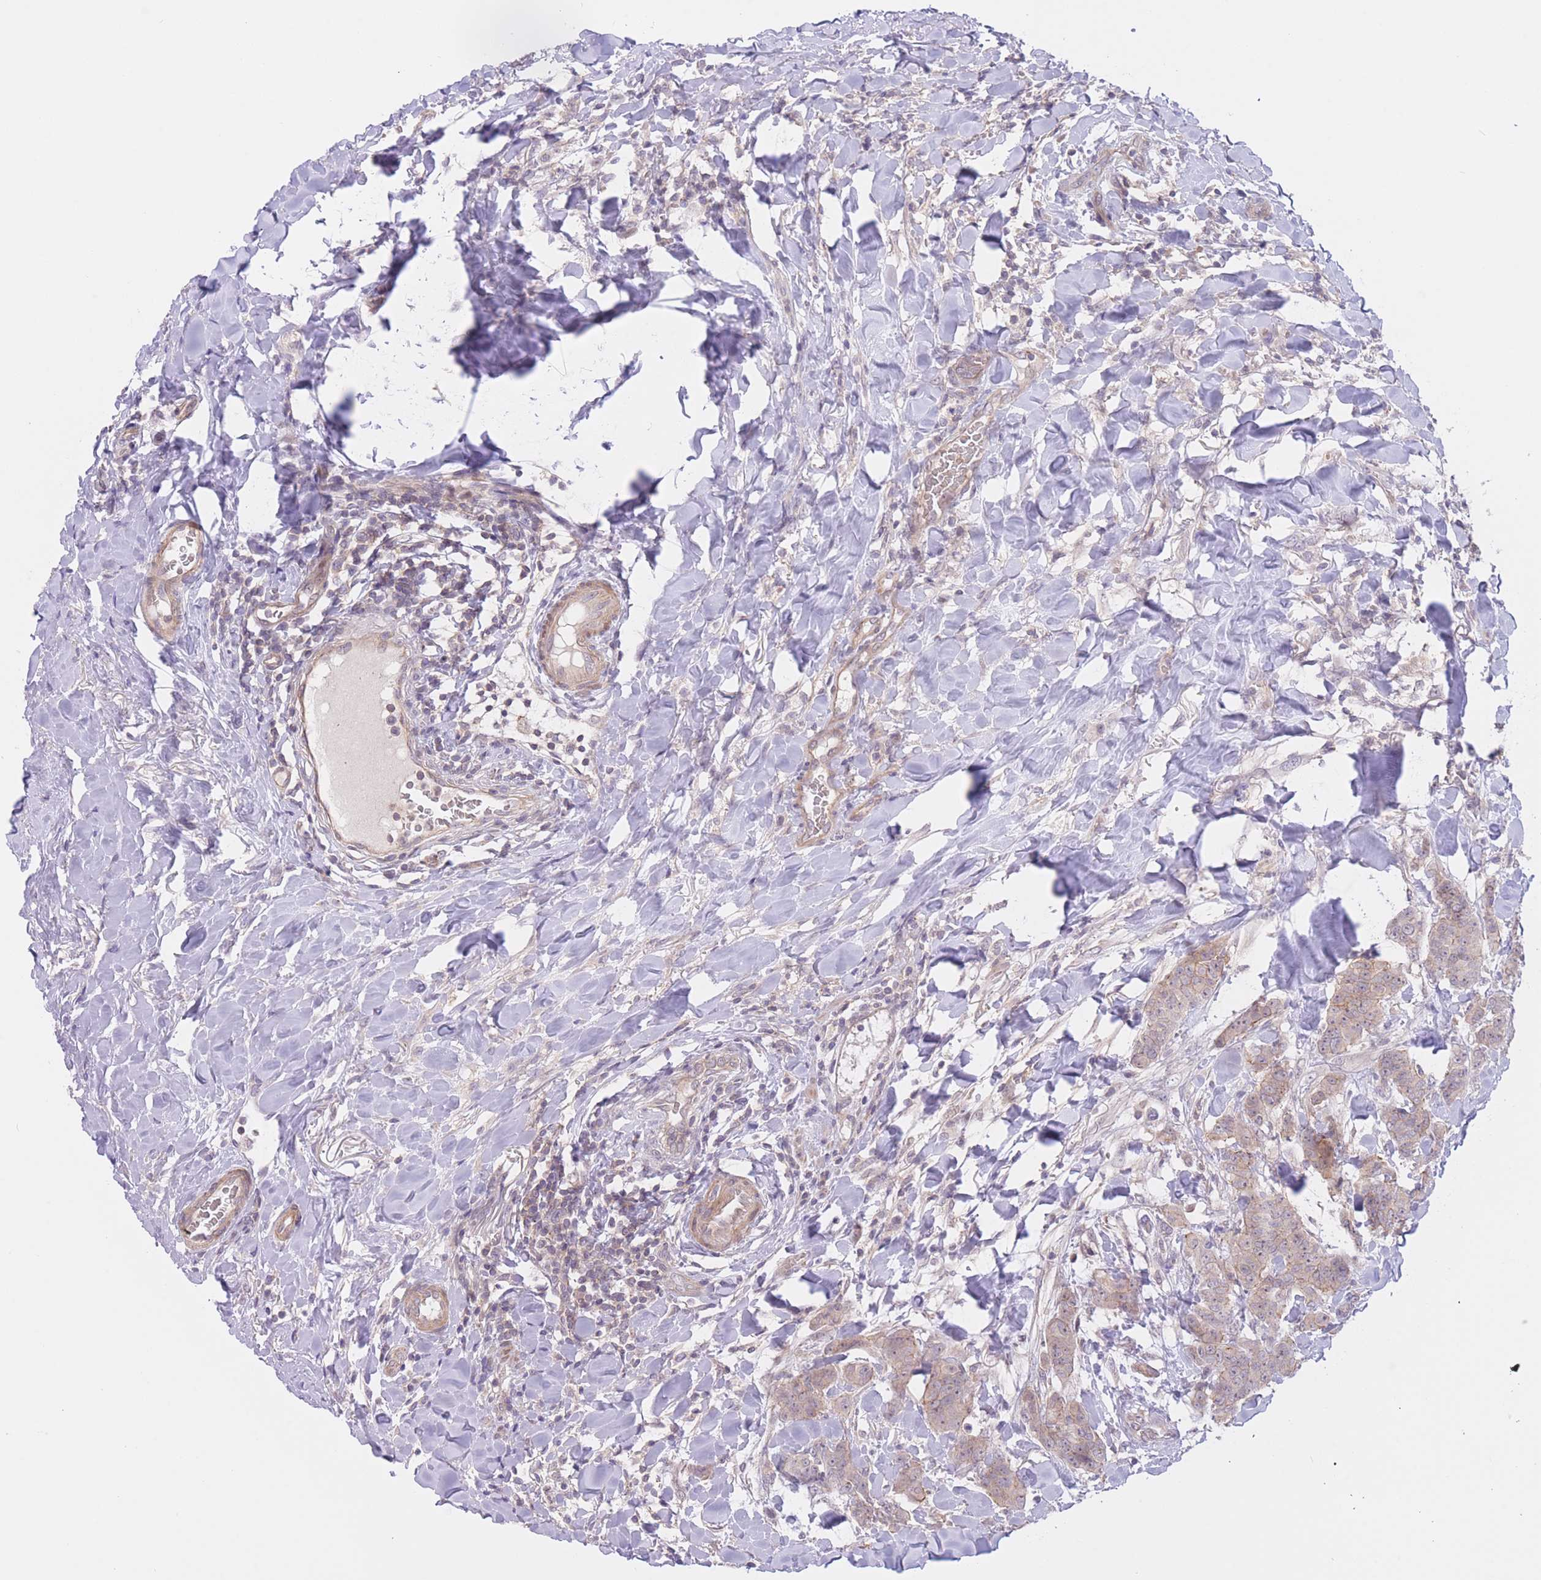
{"staining": {"intensity": "weak", "quantity": "<25%", "location": "cytoplasmic/membranous"}, "tissue": "breast cancer", "cell_type": "Tumor cells", "image_type": "cancer", "snomed": [{"axis": "morphology", "description": "Duct carcinoma"}, {"axis": "topography", "description": "Breast"}], "caption": "This image is of infiltrating ductal carcinoma (breast) stained with IHC to label a protein in brown with the nuclei are counter-stained blue. There is no staining in tumor cells. (Brightfield microscopy of DAB immunohistochemistry (IHC) at high magnification).", "gene": "FUT5", "patient": {"sex": "female", "age": 40}}